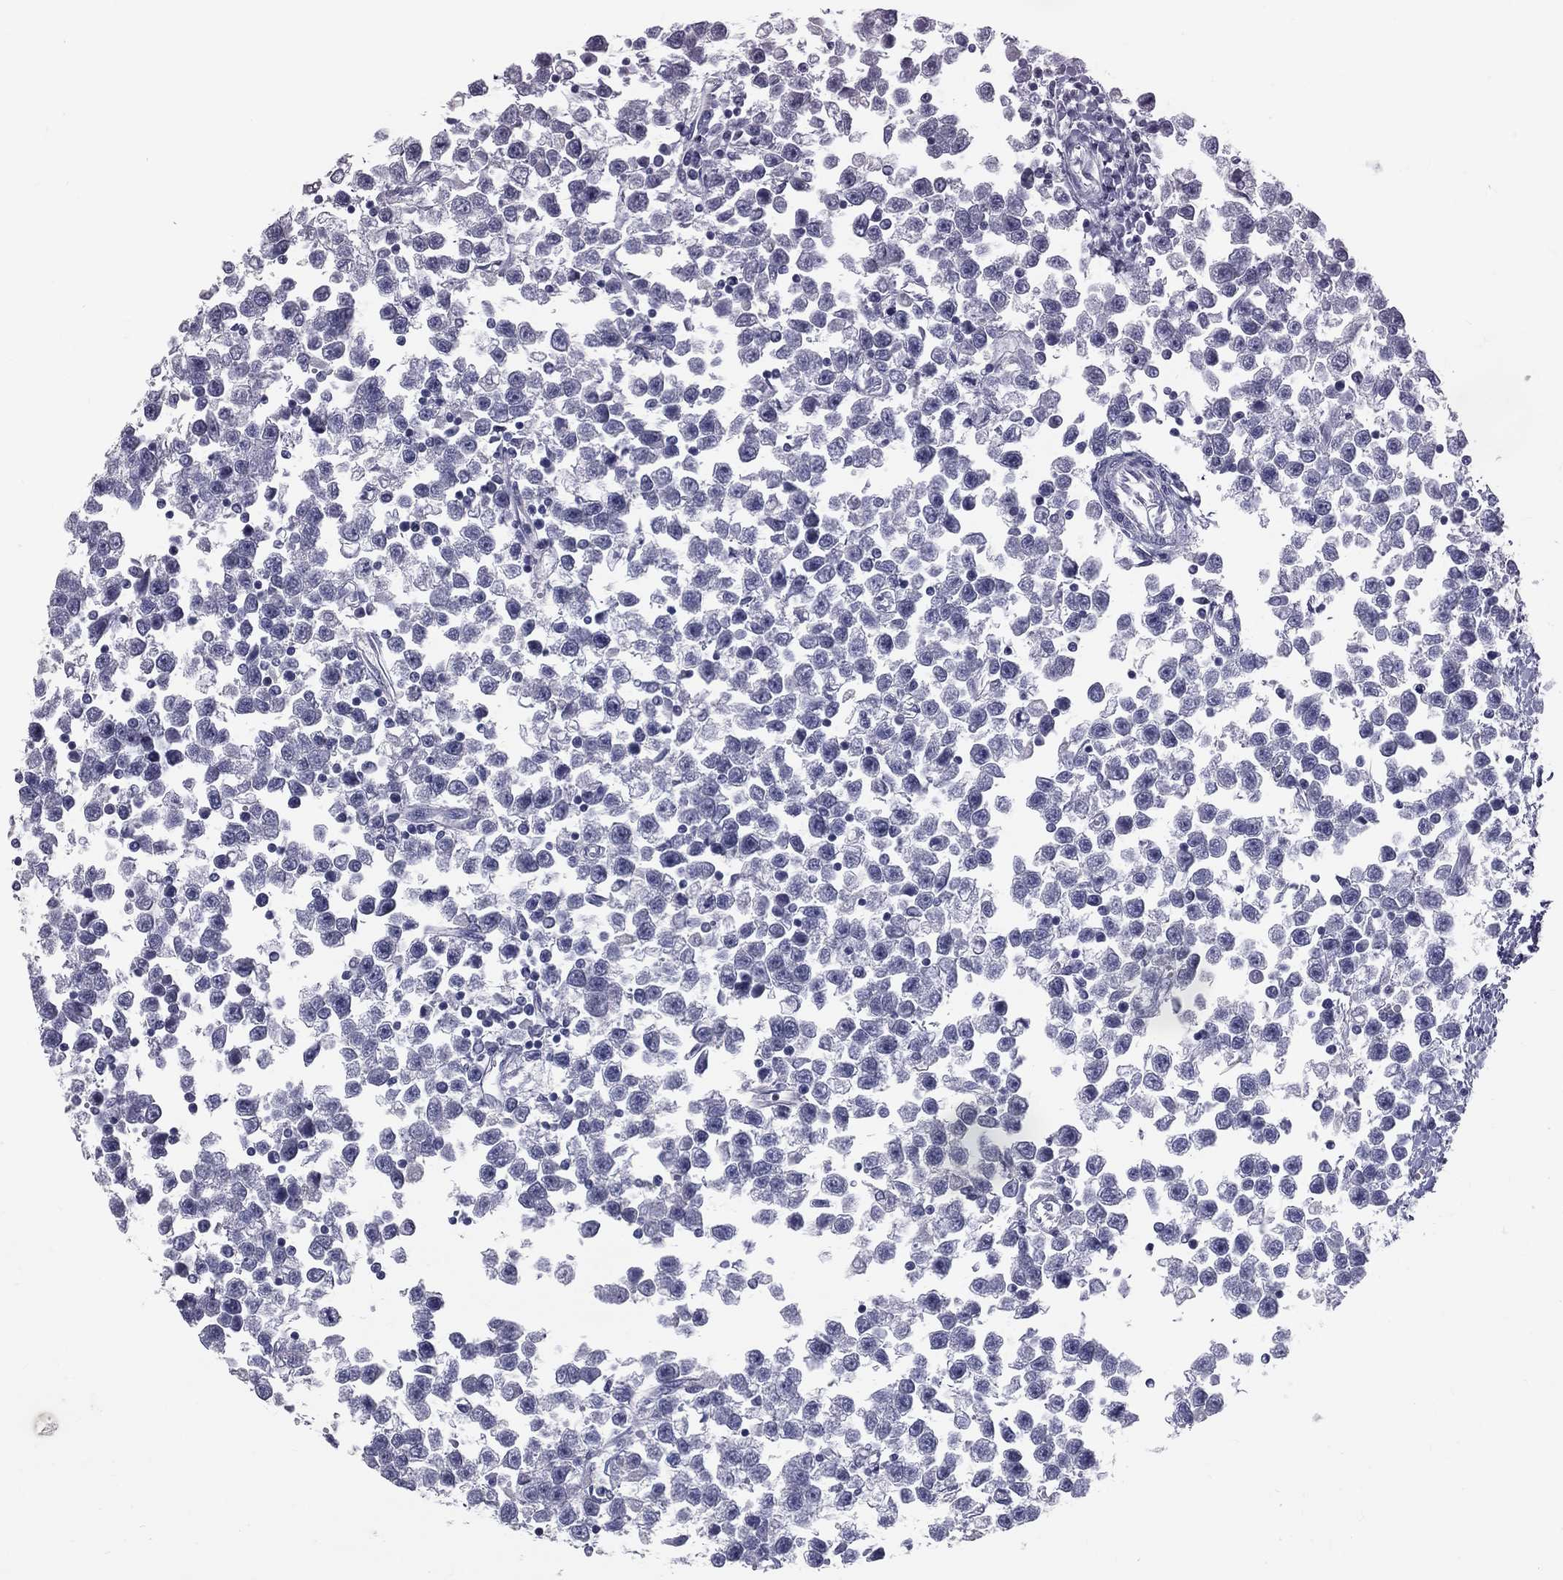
{"staining": {"intensity": "negative", "quantity": "none", "location": "none"}, "tissue": "testis cancer", "cell_type": "Tumor cells", "image_type": "cancer", "snomed": [{"axis": "morphology", "description": "Seminoma, NOS"}, {"axis": "topography", "description": "Testis"}], "caption": "Tumor cells are negative for brown protein staining in testis seminoma. (Brightfield microscopy of DAB immunohistochemistry (IHC) at high magnification).", "gene": "TFPI2", "patient": {"sex": "male", "age": 34}}